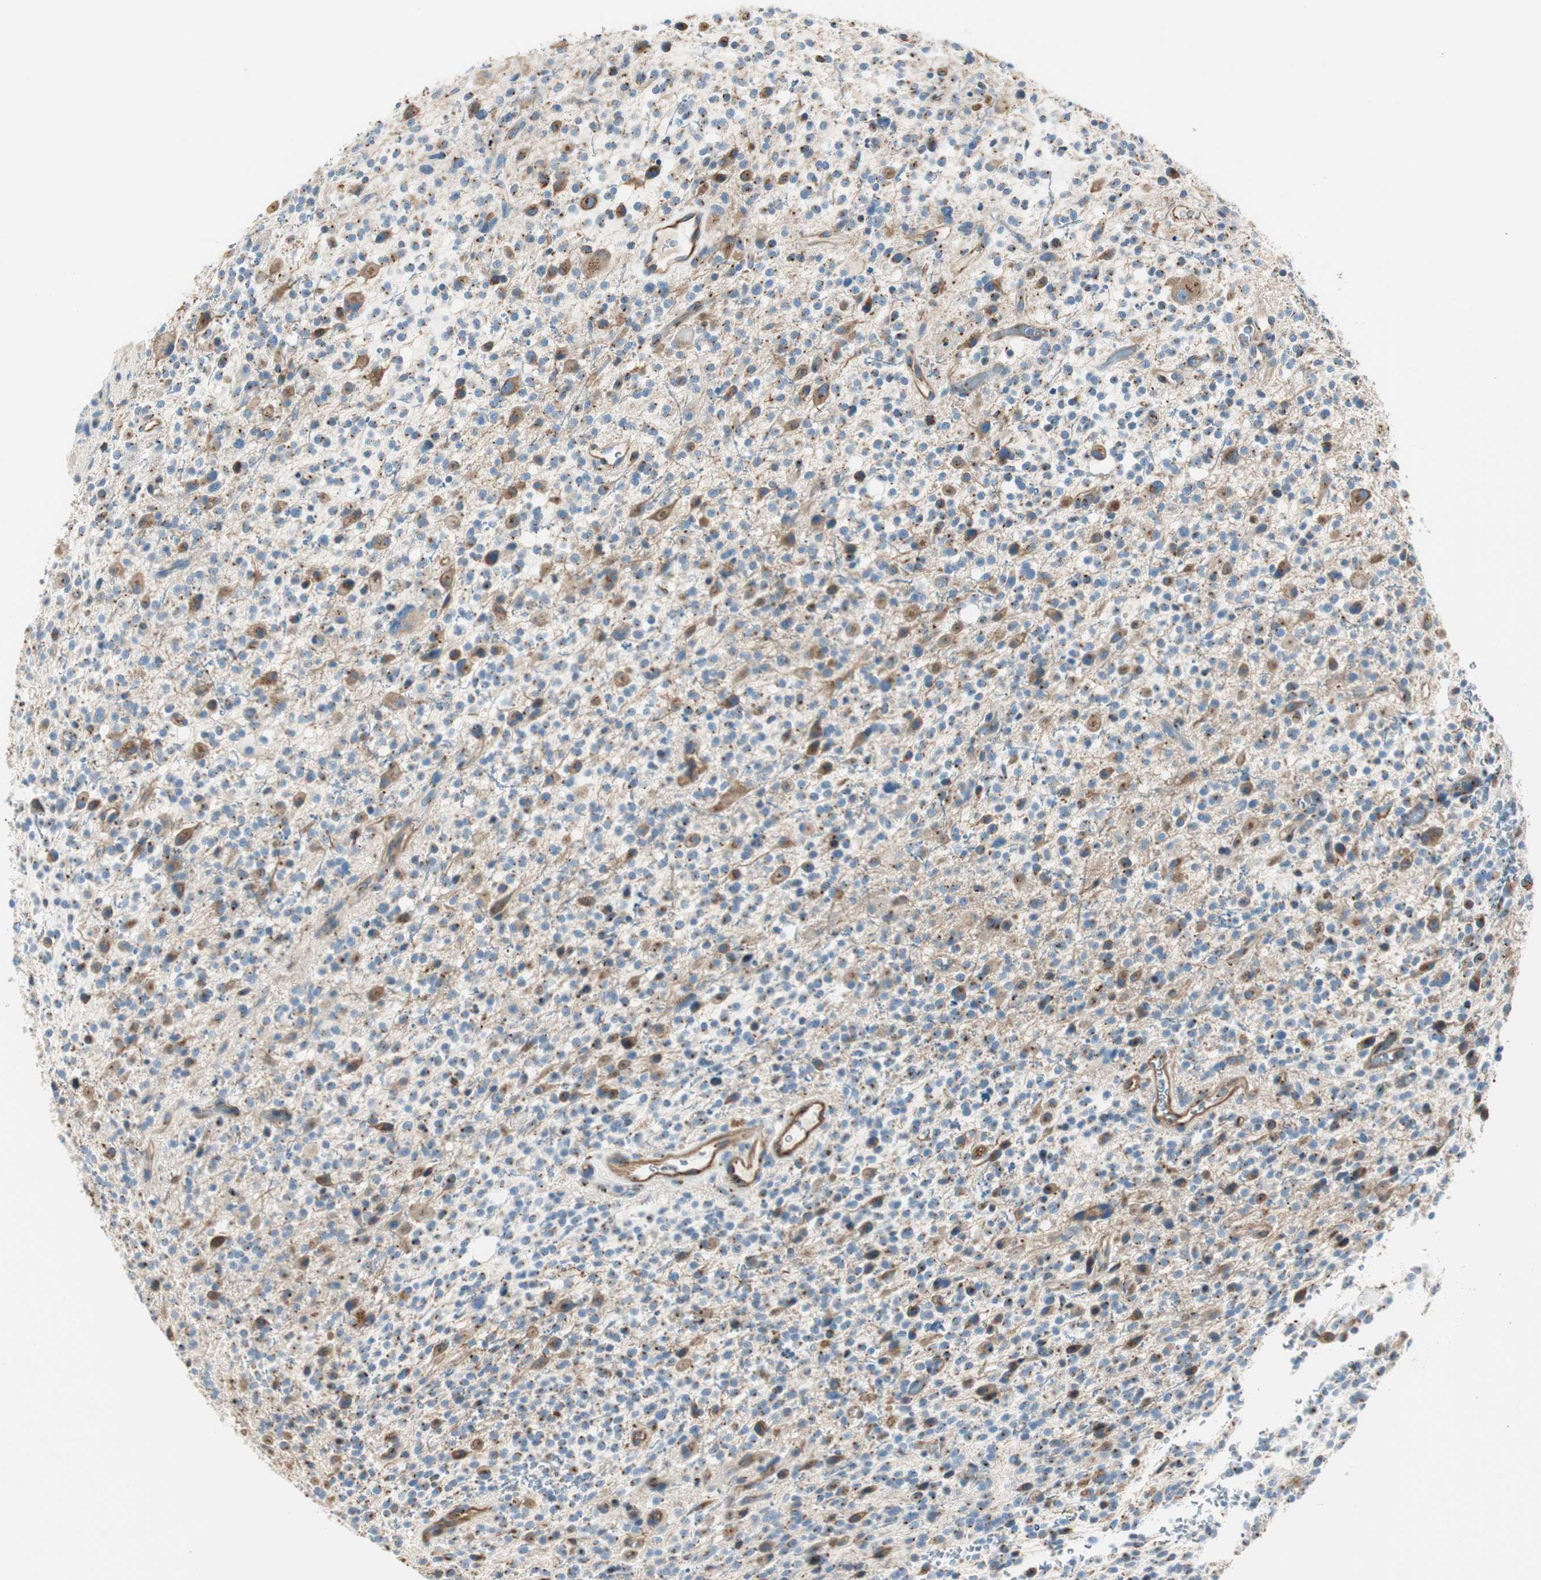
{"staining": {"intensity": "moderate", "quantity": "<25%", "location": "cytoplasmic/membranous"}, "tissue": "glioma", "cell_type": "Tumor cells", "image_type": "cancer", "snomed": [{"axis": "morphology", "description": "Glioma, malignant, High grade"}, {"axis": "topography", "description": "Brain"}], "caption": "Immunohistochemical staining of high-grade glioma (malignant) reveals moderate cytoplasmic/membranous protein expression in approximately <25% of tumor cells.", "gene": "TMF1", "patient": {"sex": "male", "age": 48}}